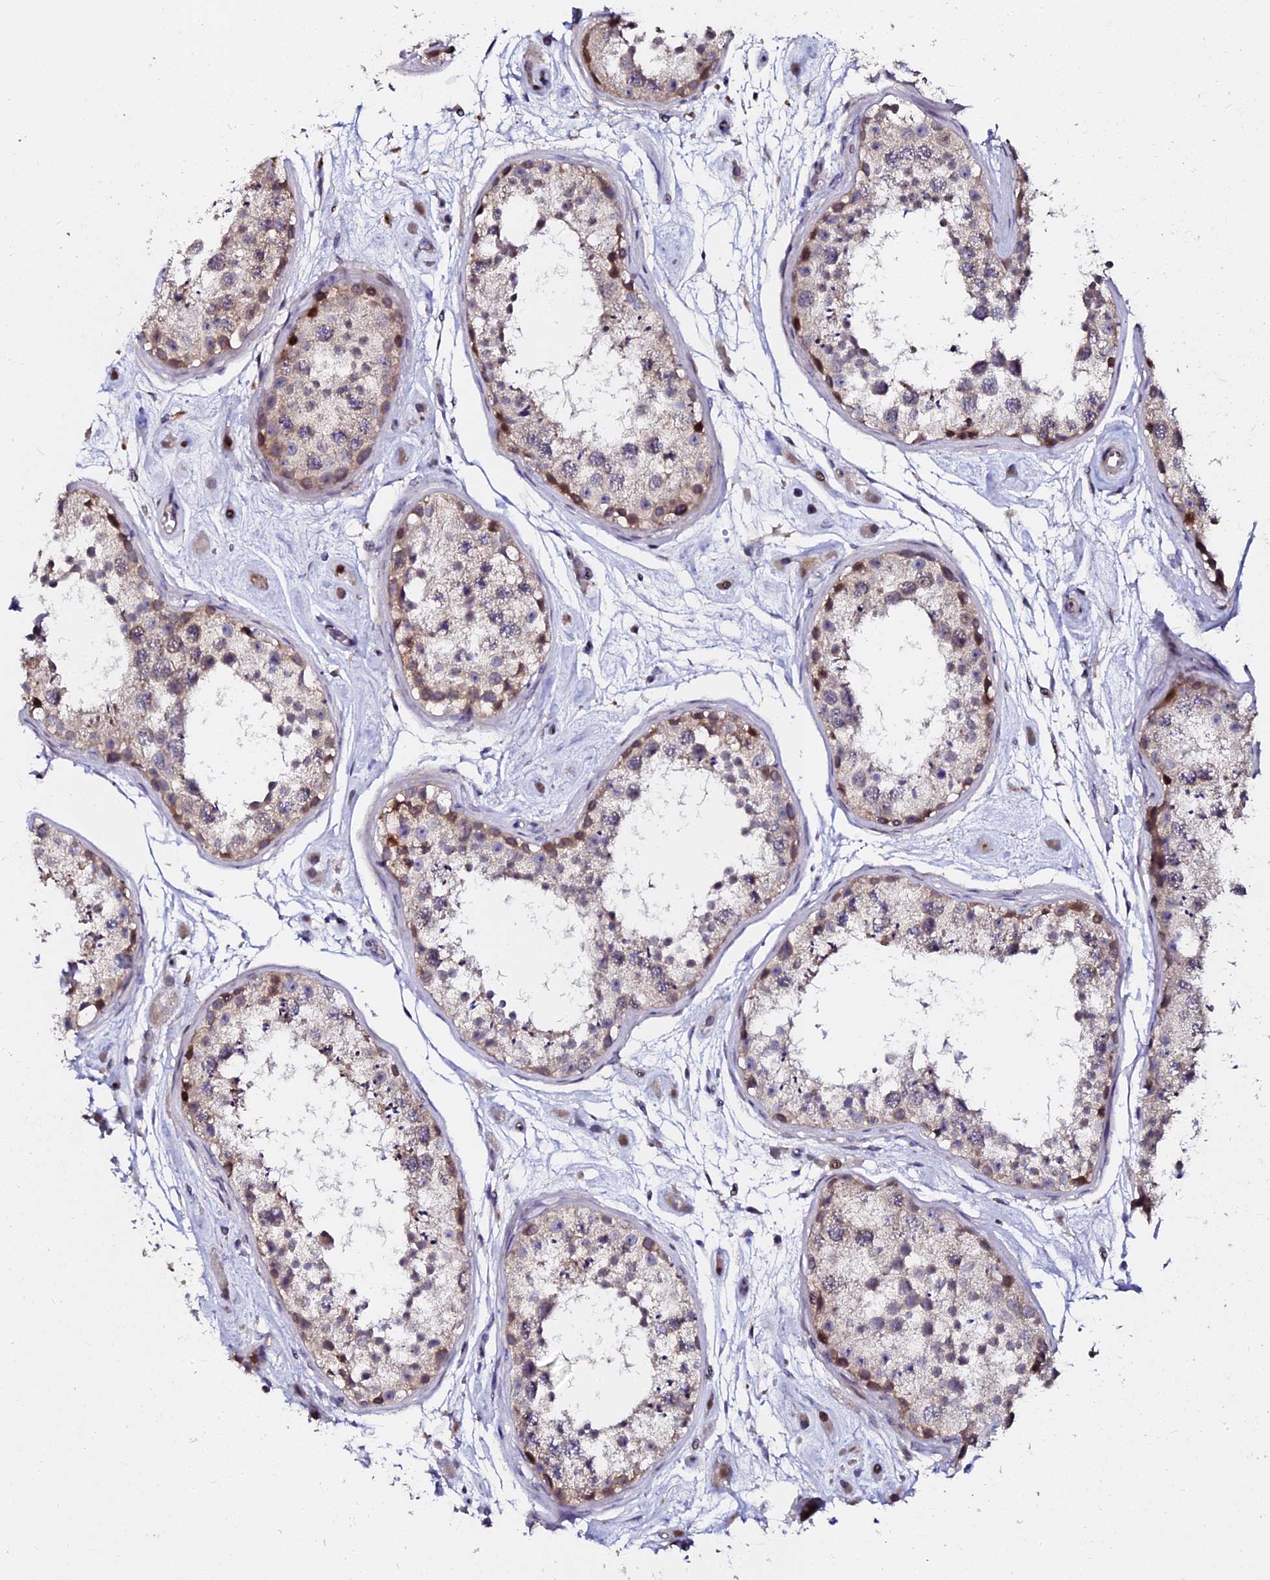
{"staining": {"intensity": "strong", "quantity": "<25%", "location": "cytoplasmic/membranous,nuclear"}, "tissue": "testis", "cell_type": "Cells in seminiferous ducts", "image_type": "normal", "snomed": [{"axis": "morphology", "description": "Normal tissue, NOS"}, {"axis": "topography", "description": "Testis"}], "caption": "IHC histopathology image of benign testis: testis stained using immunohistochemistry (IHC) exhibits medium levels of strong protein expression localized specifically in the cytoplasmic/membranous,nuclear of cells in seminiferous ducts, appearing as a cytoplasmic/membranous,nuclear brown color.", "gene": "GPN3", "patient": {"sex": "male", "age": 25}}